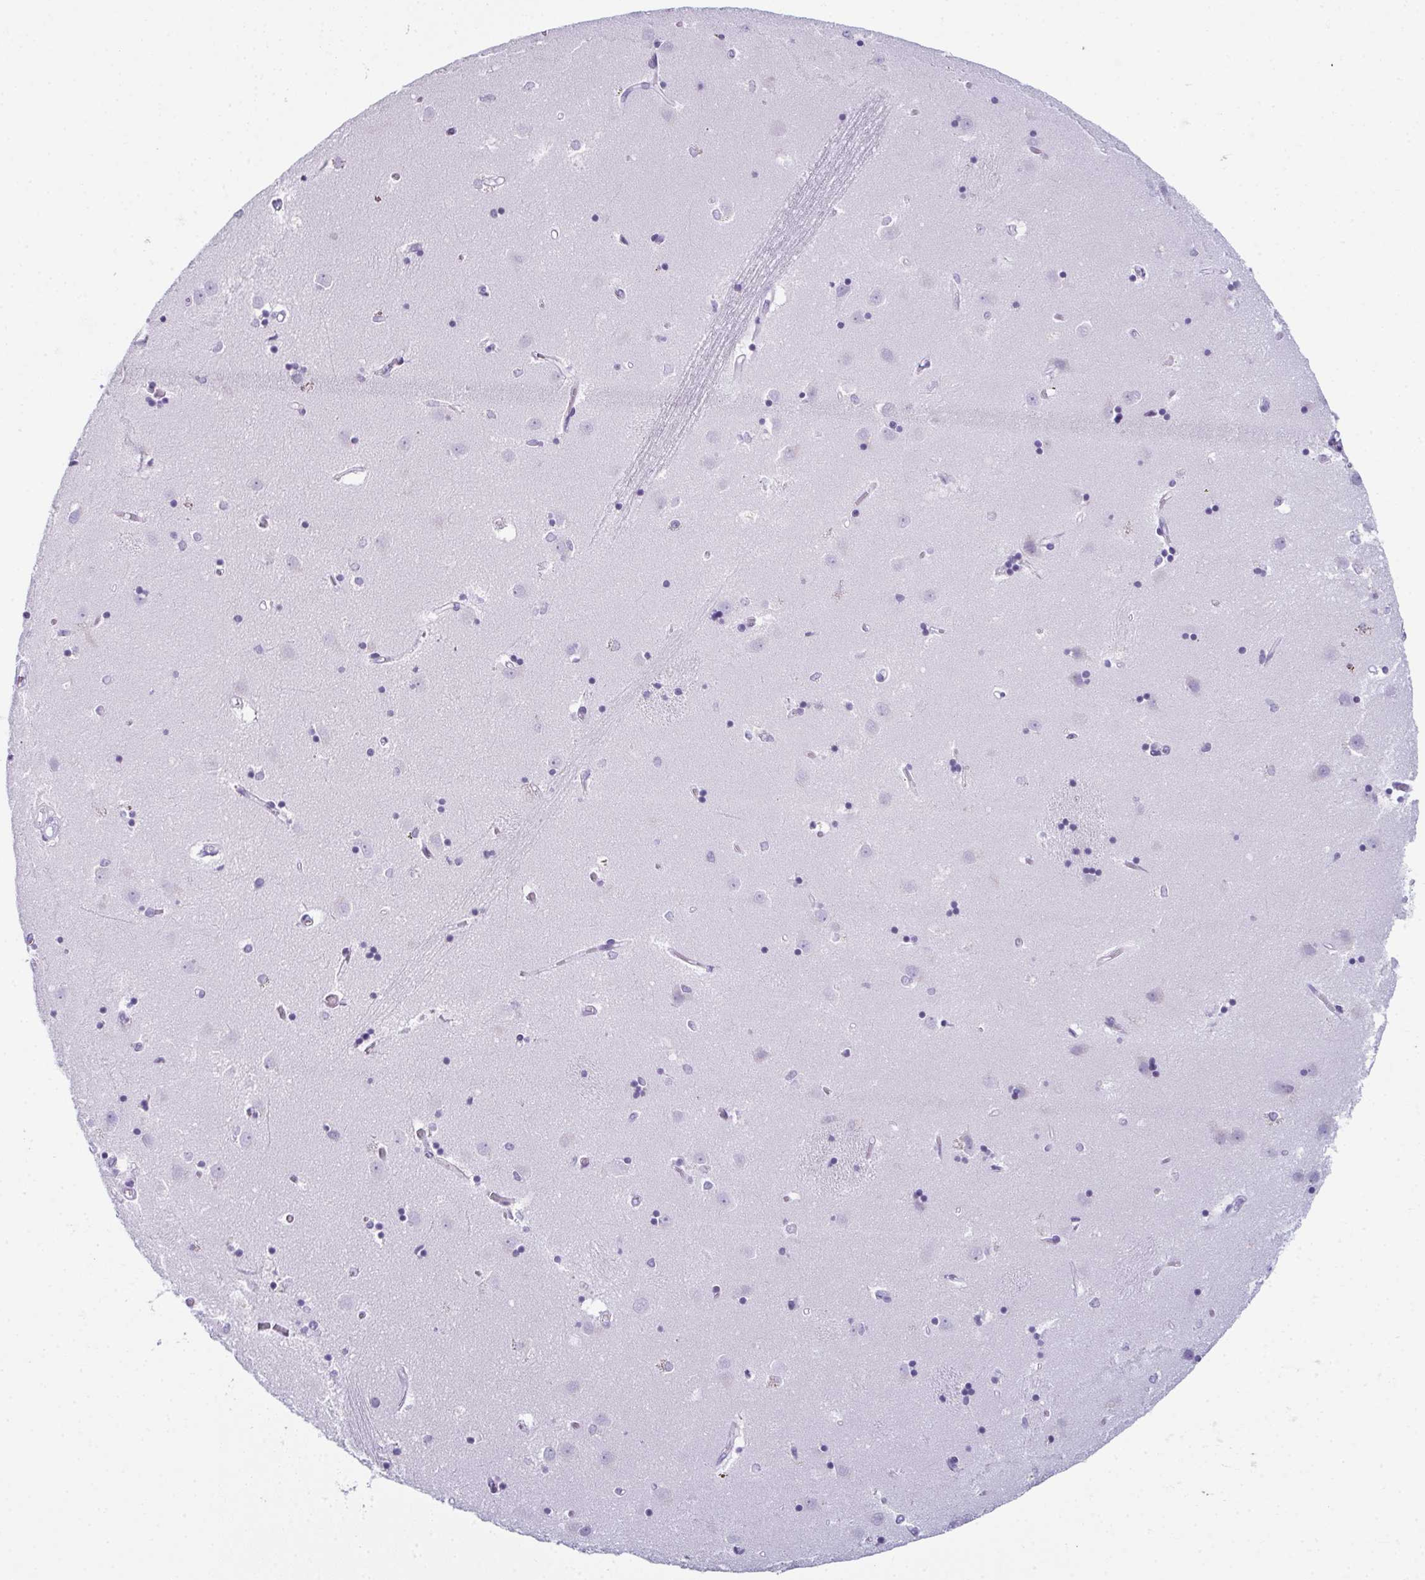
{"staining": {"intensity": "negative", "quantity": "none", "location": "none"}, "tissue": "caudate", "cell_type": "Glial cells", "image_type": "normal", "snomed": [{"axis": "morphology", "description": "Normal tissue, NOS"}, {"axis": "topography", "description": "Lateral ventricle wall"}], "caption": "Micrograph shows no protein expression in glial cells of unremarkable caudate.", "gene": "ENKUR", "patient": {"sex": "male", "age": 54}}